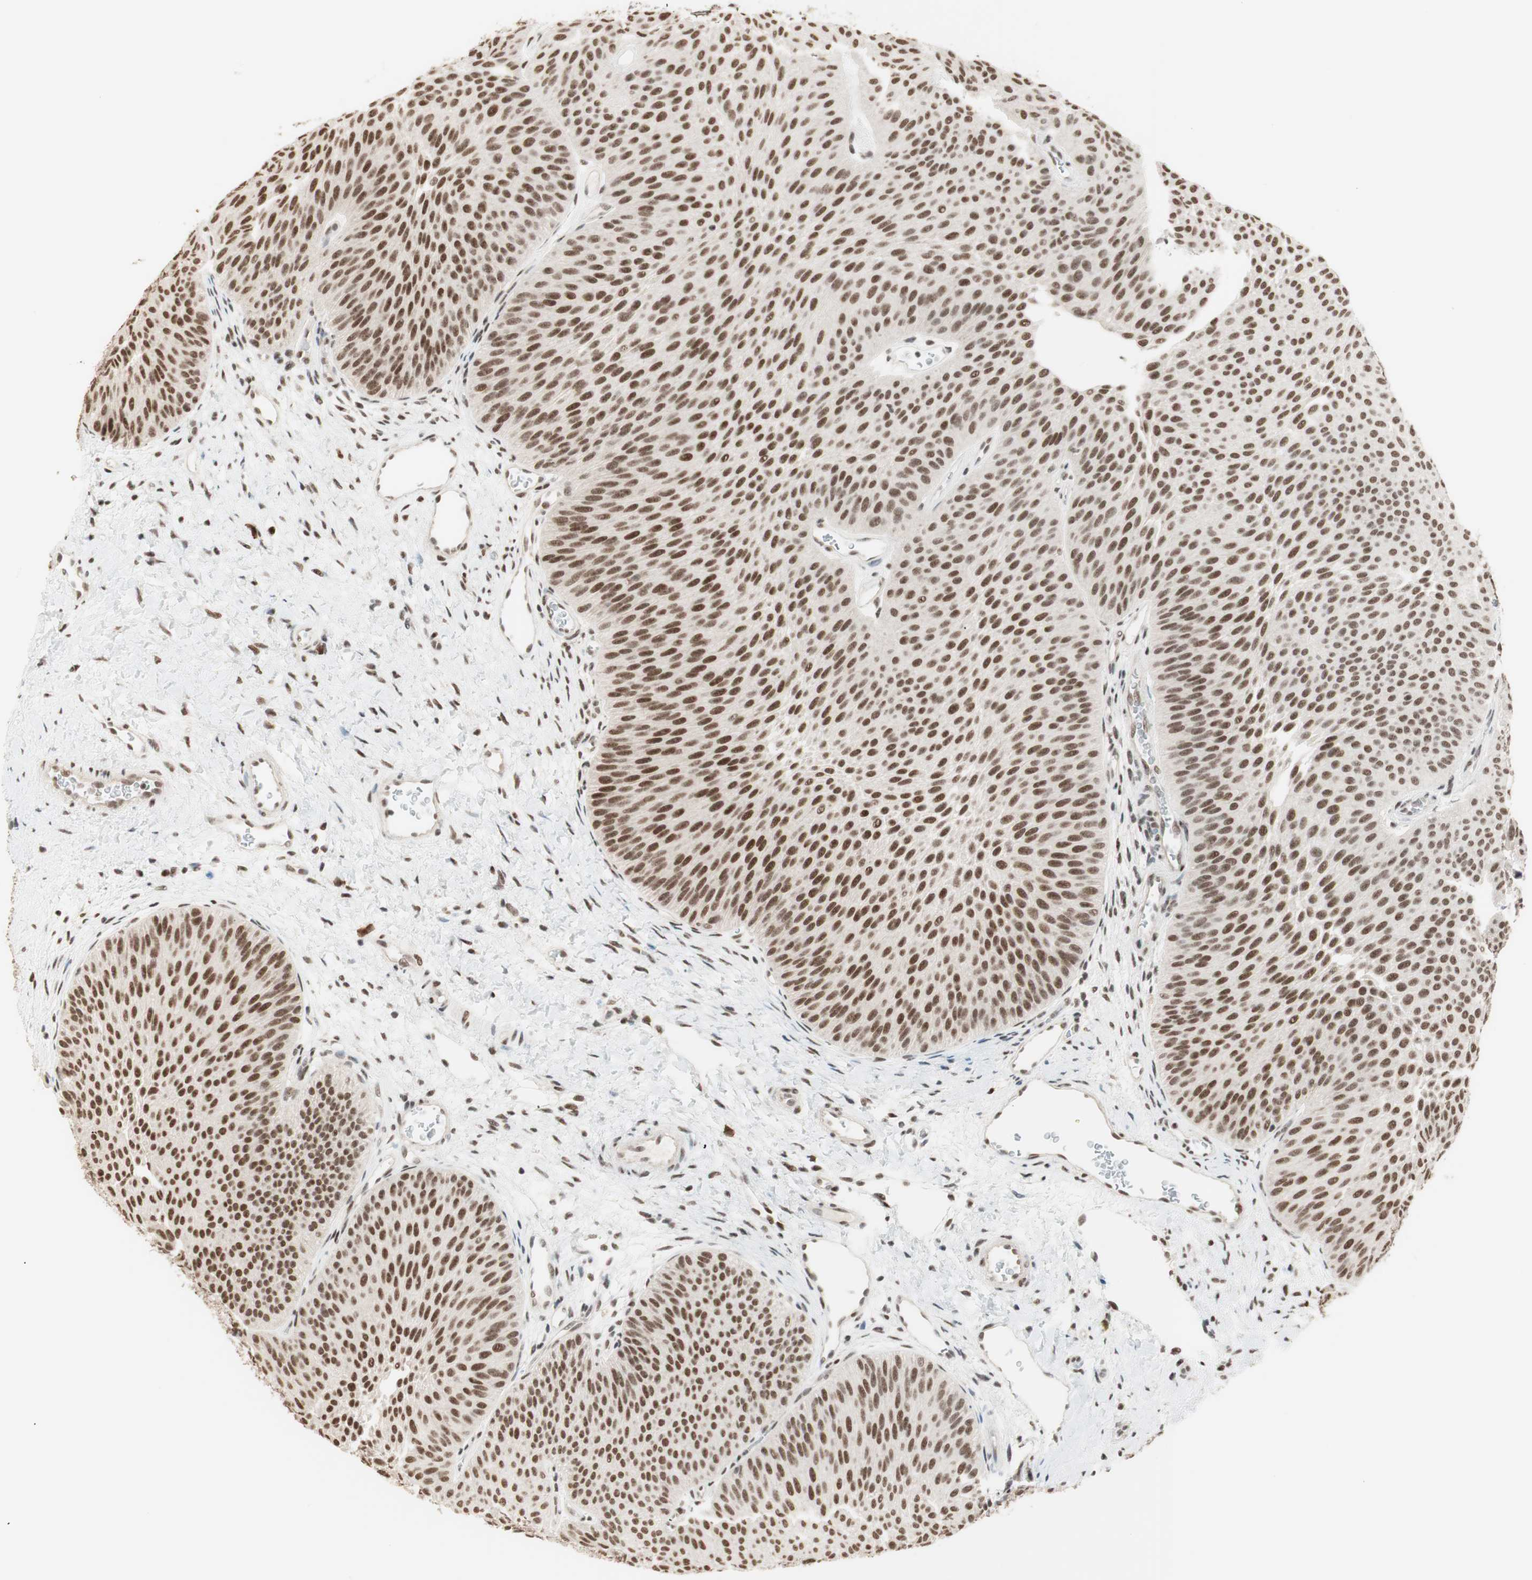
{"staining": {"intensity": "strong", "quantity": ">75%", "location": "nuclear"}, "tissue": "urothelial cancer", "cell_type": "Tumor cells", "image_type": "cancer", "snomed": [{"axis": "morphology", "description": "Urothelial carcinoma, Low grade"}, {"axis": "topography", "description": "Urinary bladder"}], "caption": "Urothelial cancer tissue exhibits strong nuclear expression in about >75% of tumor cells, visualized by immunohistochemistry.", "gene": "SMARCE1", "patient": {"sex": "female", "age": 60}}